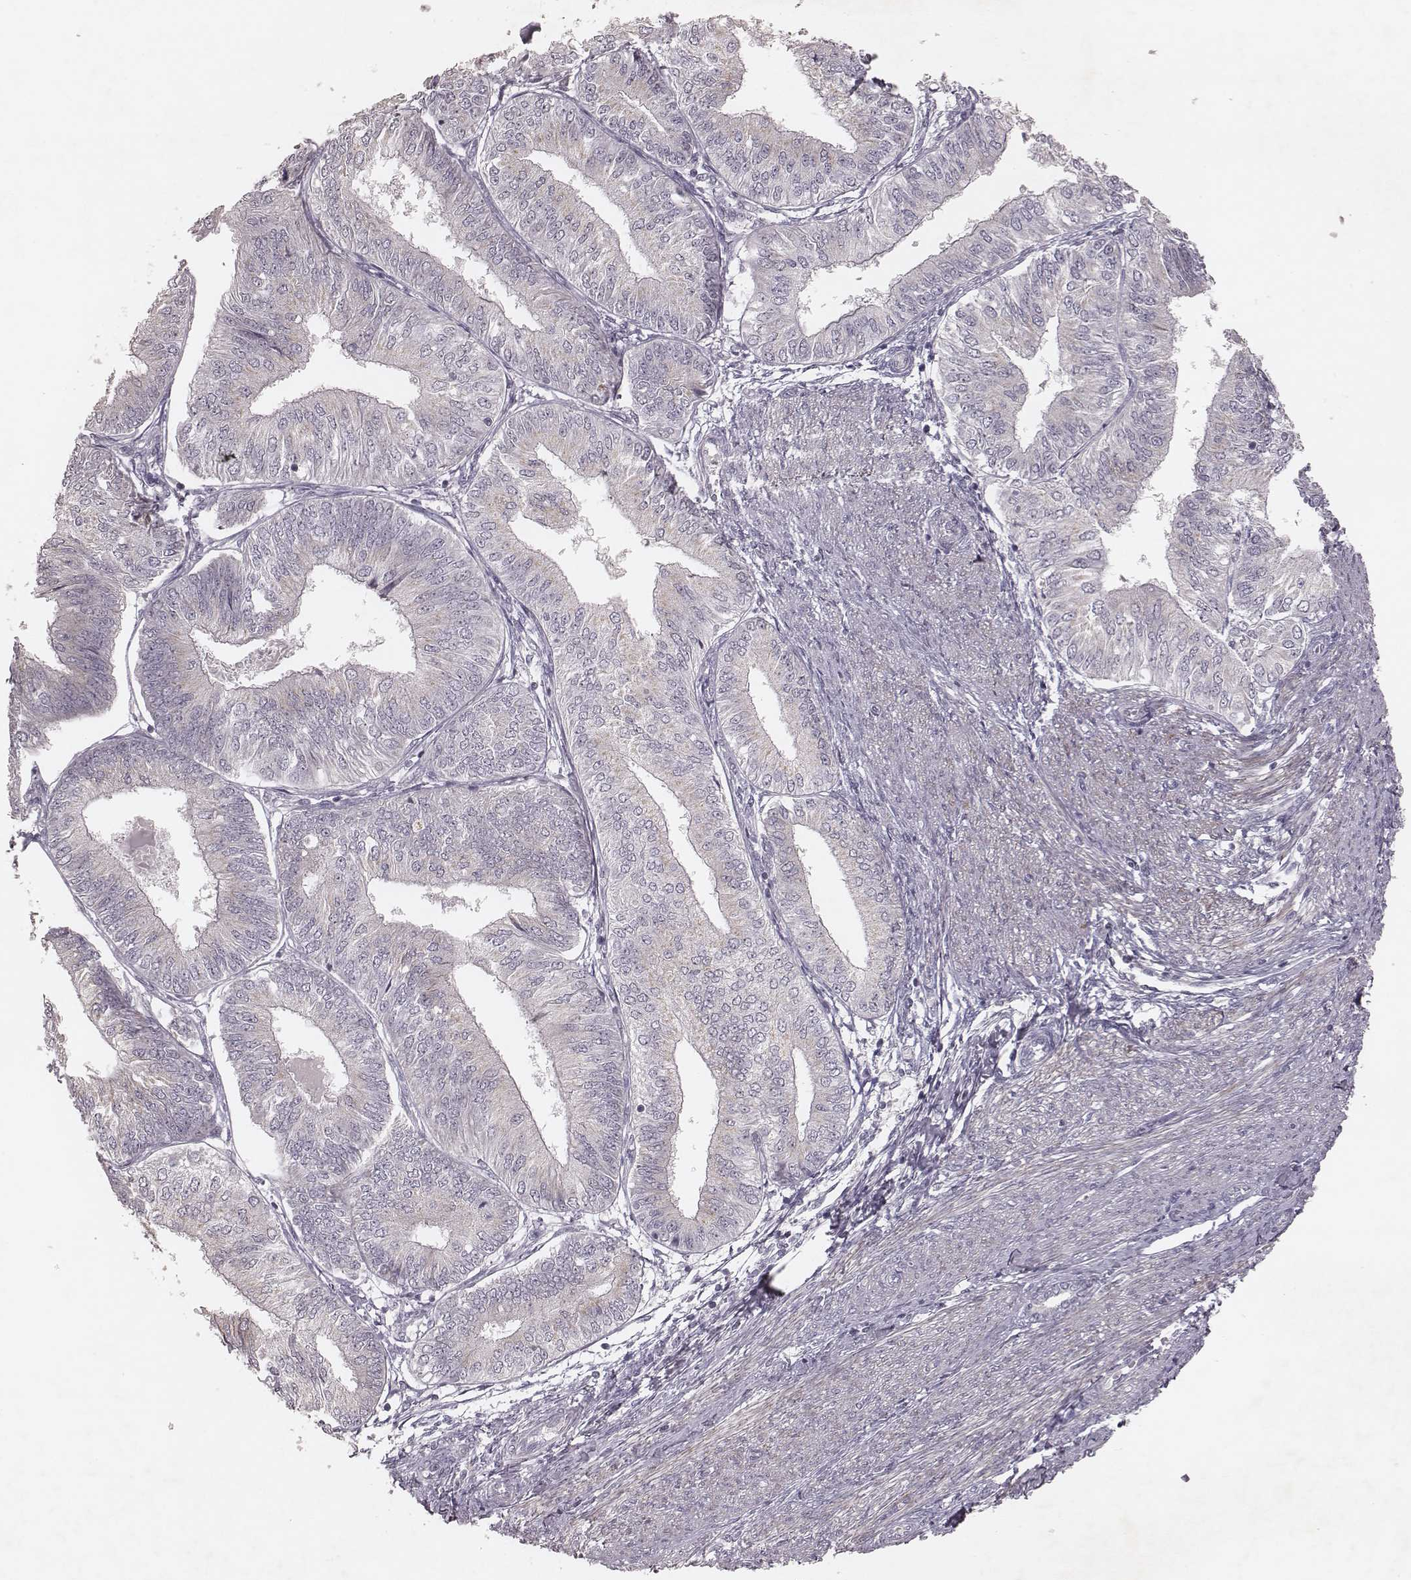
{"staining": {"intensity": "negative", "quantity": "none", "location": "none"}, "tissue": "endometrial cancer", "cell_type": "Tumor cells", "image_type": "cancer", "snomed": [{"axis": "morphology", "description": "Adenocarcinoma, NOS"}, {"axis": "topography", "description": "Endometrium"}], "caption": "This is an IHC micrograph of endometrial cancer. There is no expression in tumor cells.", "gene": "FAM13B", "patient": {"sex": "female", "age": 58}}